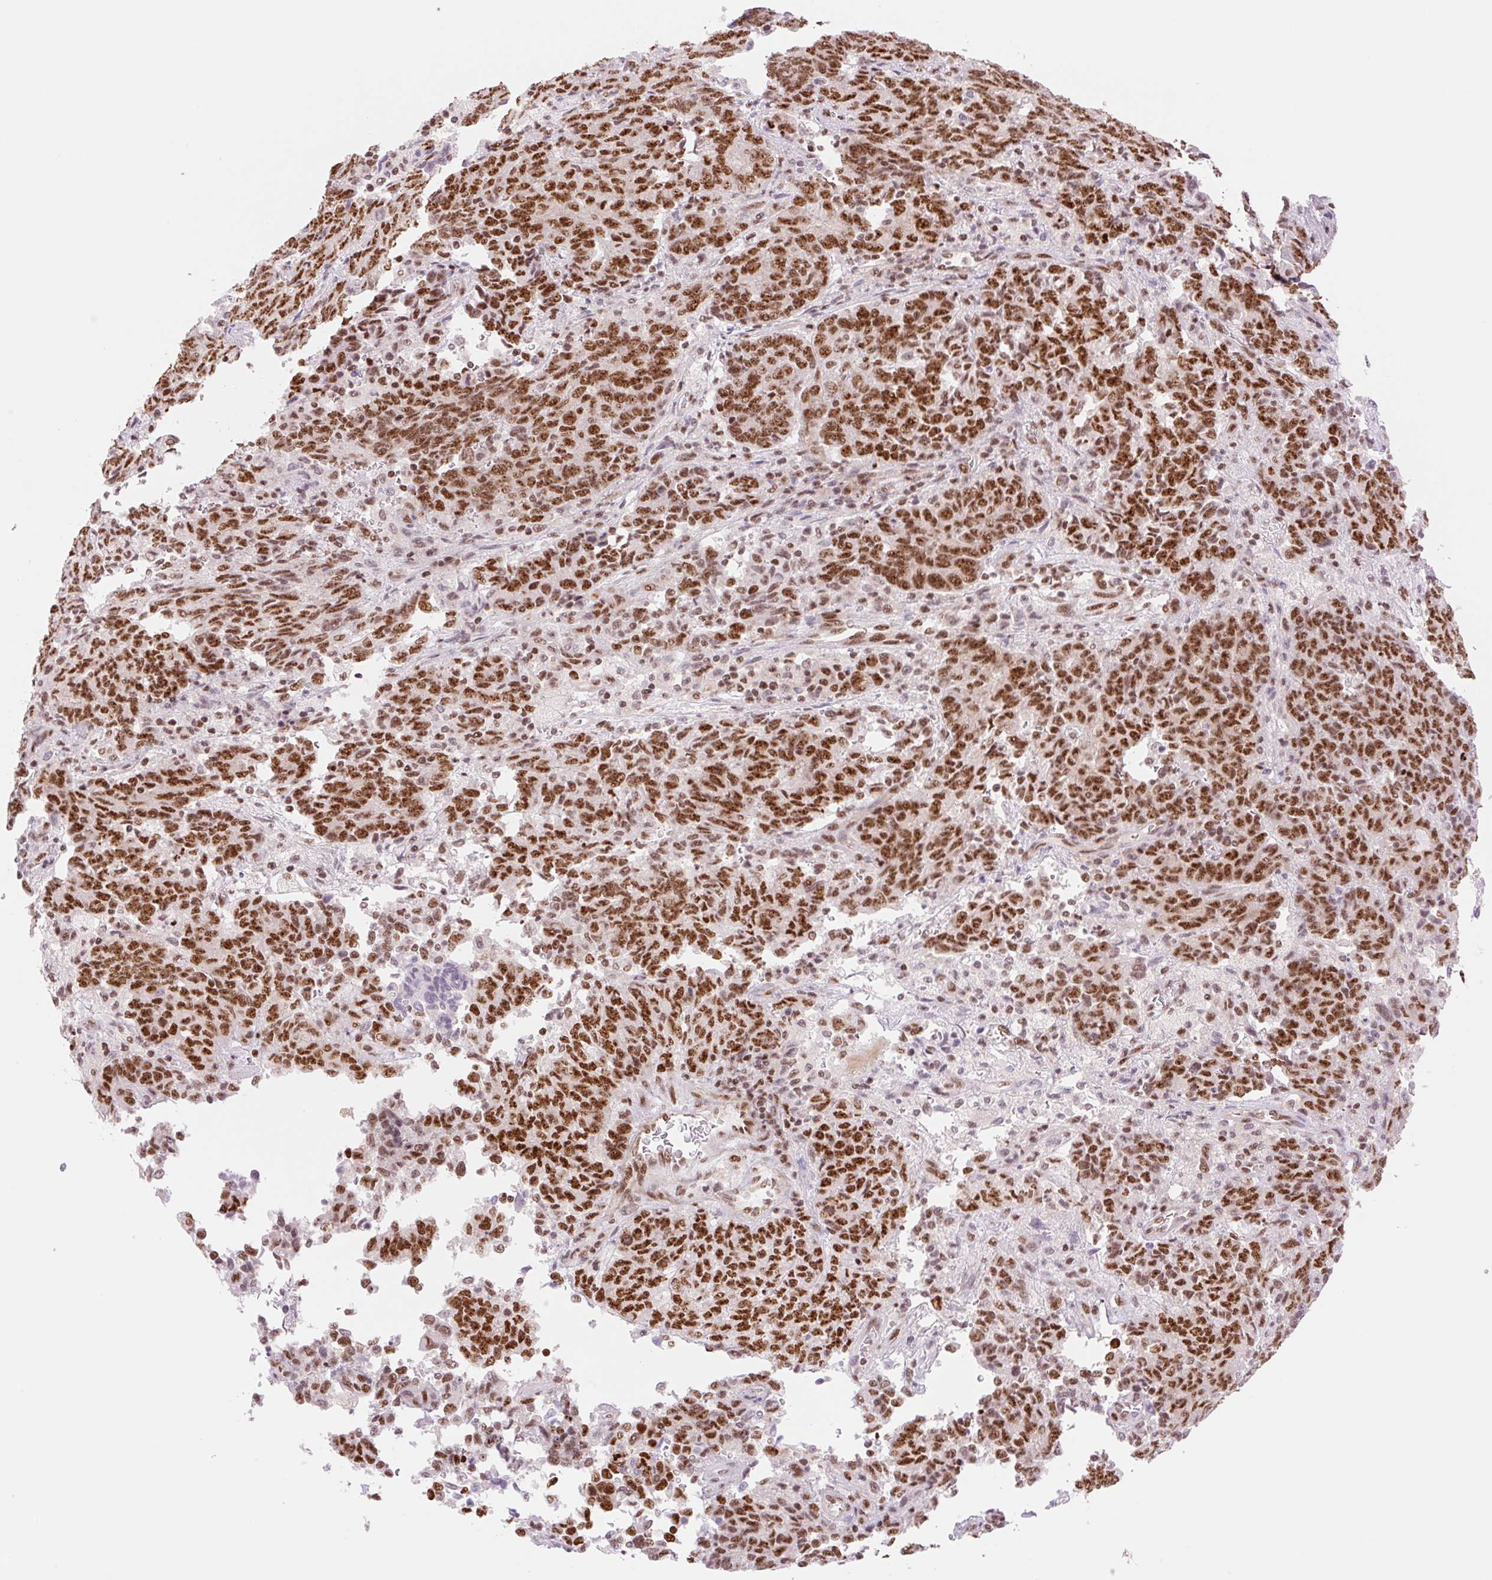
{"staining": {"intensity": "strong", "quantity": ">75%", "location": "nuclear"}, "tissue": "endometrial cancer", "cell_type": "Tumor cells", "image_type": "cancer", "snomed": [{"axis": "morphology", "description": "Adenocarcinoma, NOS"}, {"axis": "topography", "description": "Endometrium"}], "caption": "Human adenocarcinoma (endometrial) stained with a protein marker exhibits strong staining in tumor cells.", "gene": "PRDM11", "patient": {"sex": "female", "age": 80}}